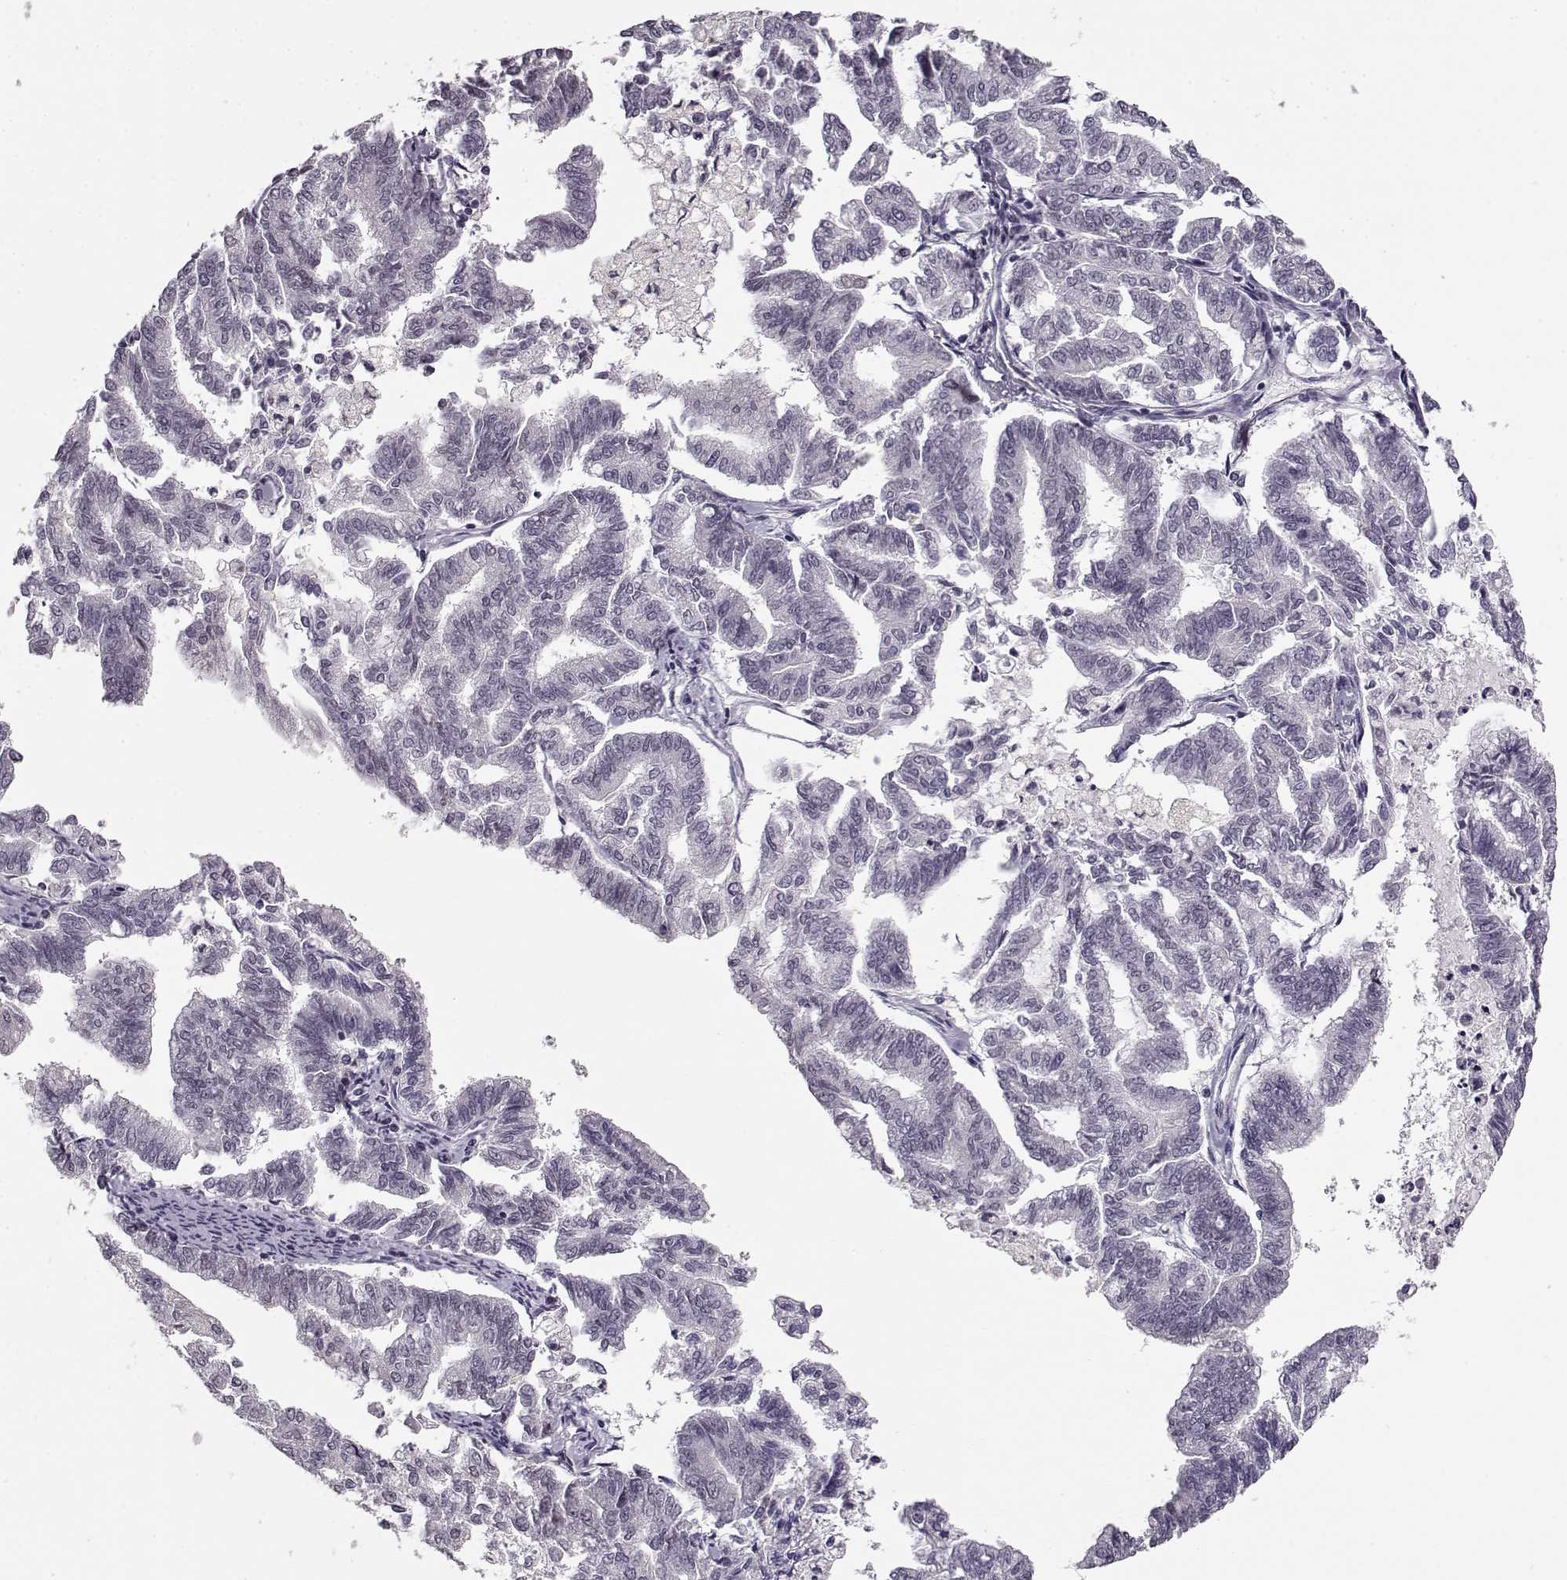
{"staining": {"intensity": "negative", "quantity": "none", "location": "none"}, "tissue": "endometrial cancer", "cell_type": "Tumor cells", "image_type": "cancer", "snomed": [{"axis": "morphology", "description": "Adenocarcinoma, NOS"}, {"axis": "topography", "description": "Endometrium"}], "caption": "Immunohistochemistry histopathology image of neoplastic tissue: human endometrial cancer stained with DAB reveals no significant protein staining in tumor cells. (Stains: DAB (3,3'-diaminobenzidine) IHC with hematoxylin counter stain, Microscopy: brightfield microscopy at high magnification).", "gene": "RP1L1", "patient": {"sex": "female", "age": 79}}